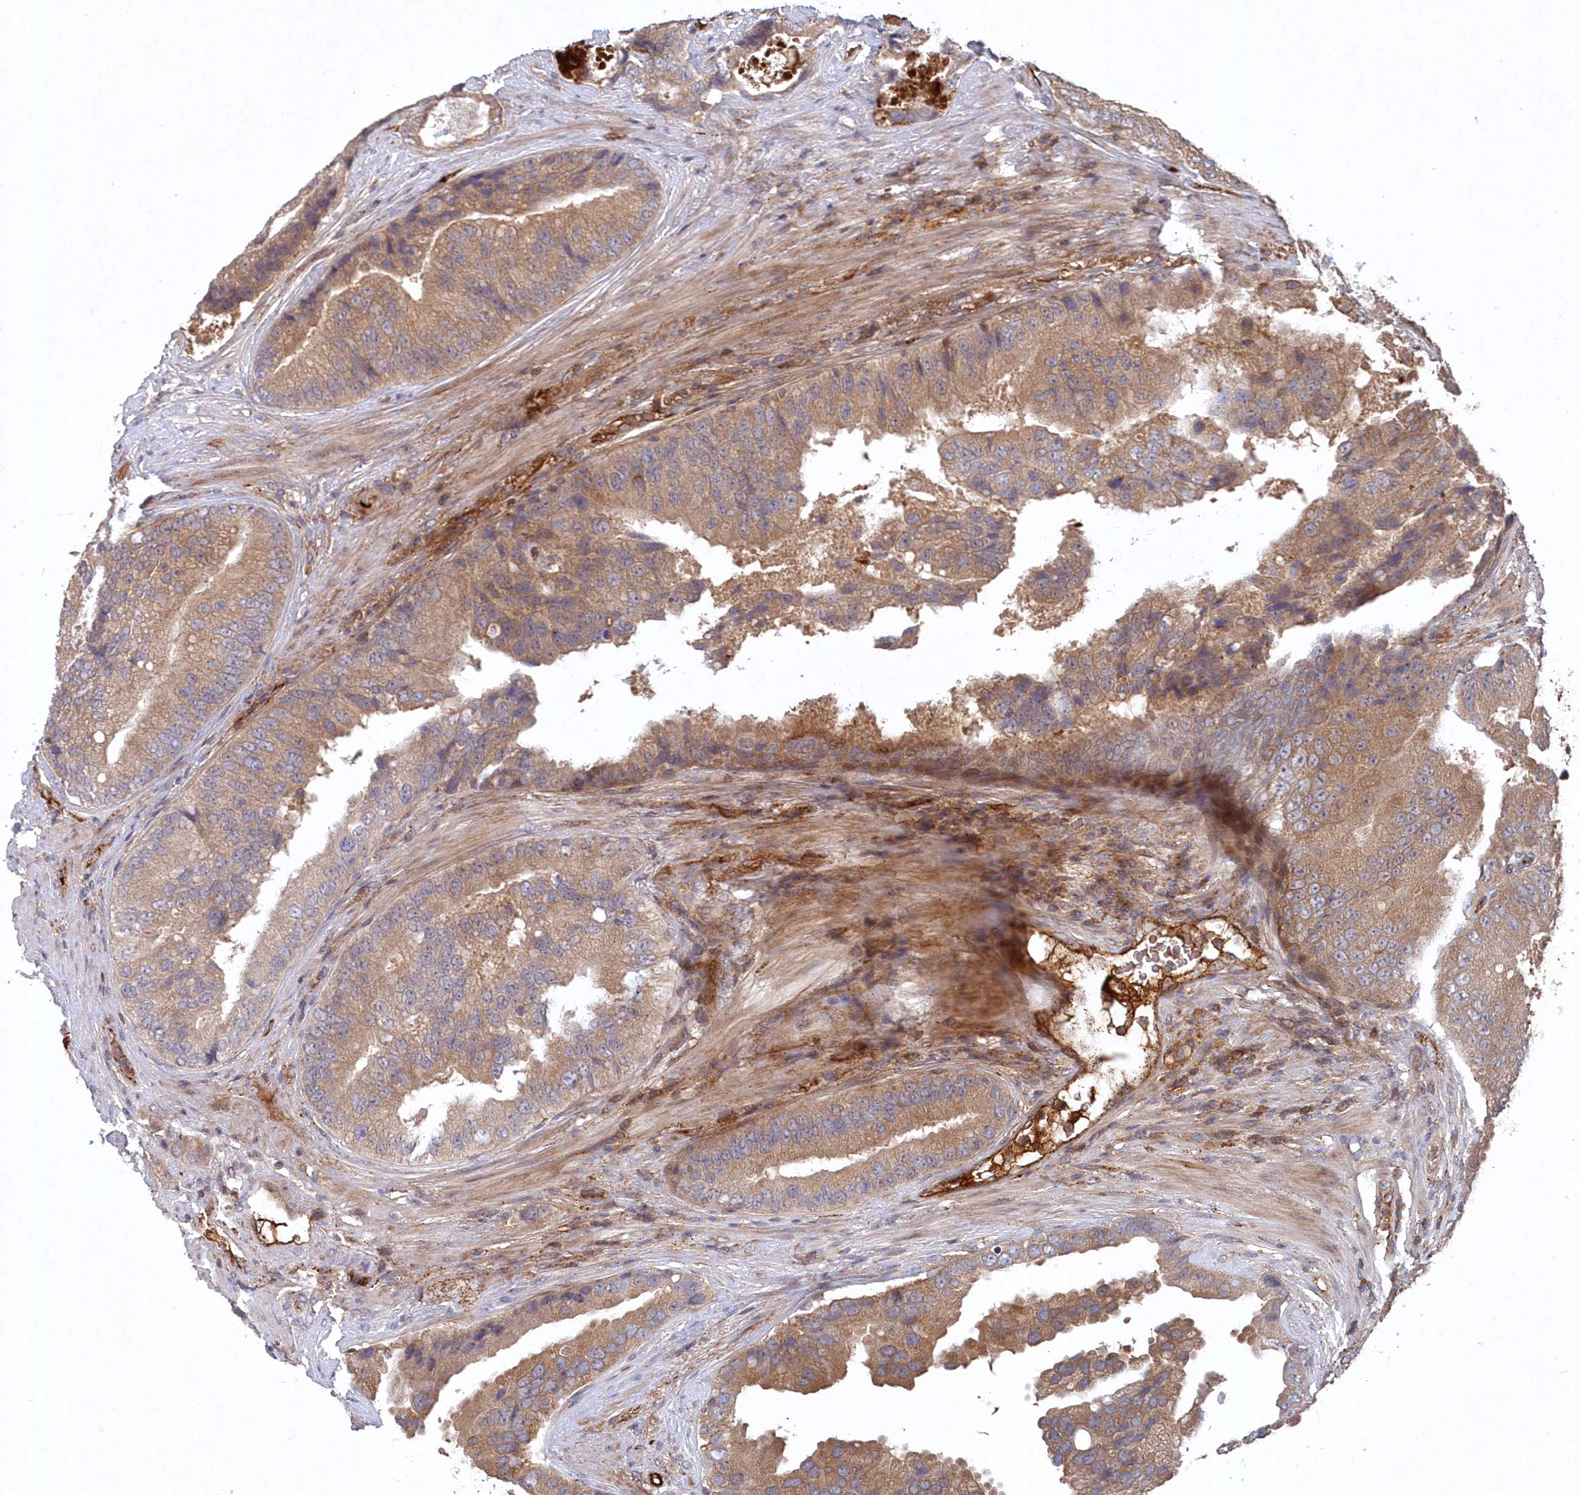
{"staining": {"intensity": "moderate", "quantity": ">75%", "location": "cytoplasmic/membranous"}, "tissue": "prostate cancer", "cell_type": "Tumor cells", "image_type": "cancer", "snomed": [{"axis": "morphology", "description": "Adenocarcinoma, High grade"}, {"axis": "topography", "description": "Prostate"}], "caption": "Prostate adenocarcinoma (high-grade) tissue shows moderate cytoplasmic/membranous expression in approximately >75% of tumor cells, visualized by immunohistochemistry. (brown staining indicates protein expression, while blue staining denotes nuclei).", "gene": "ABHD14B", "patient": {"sex": "male", "age": 70}}